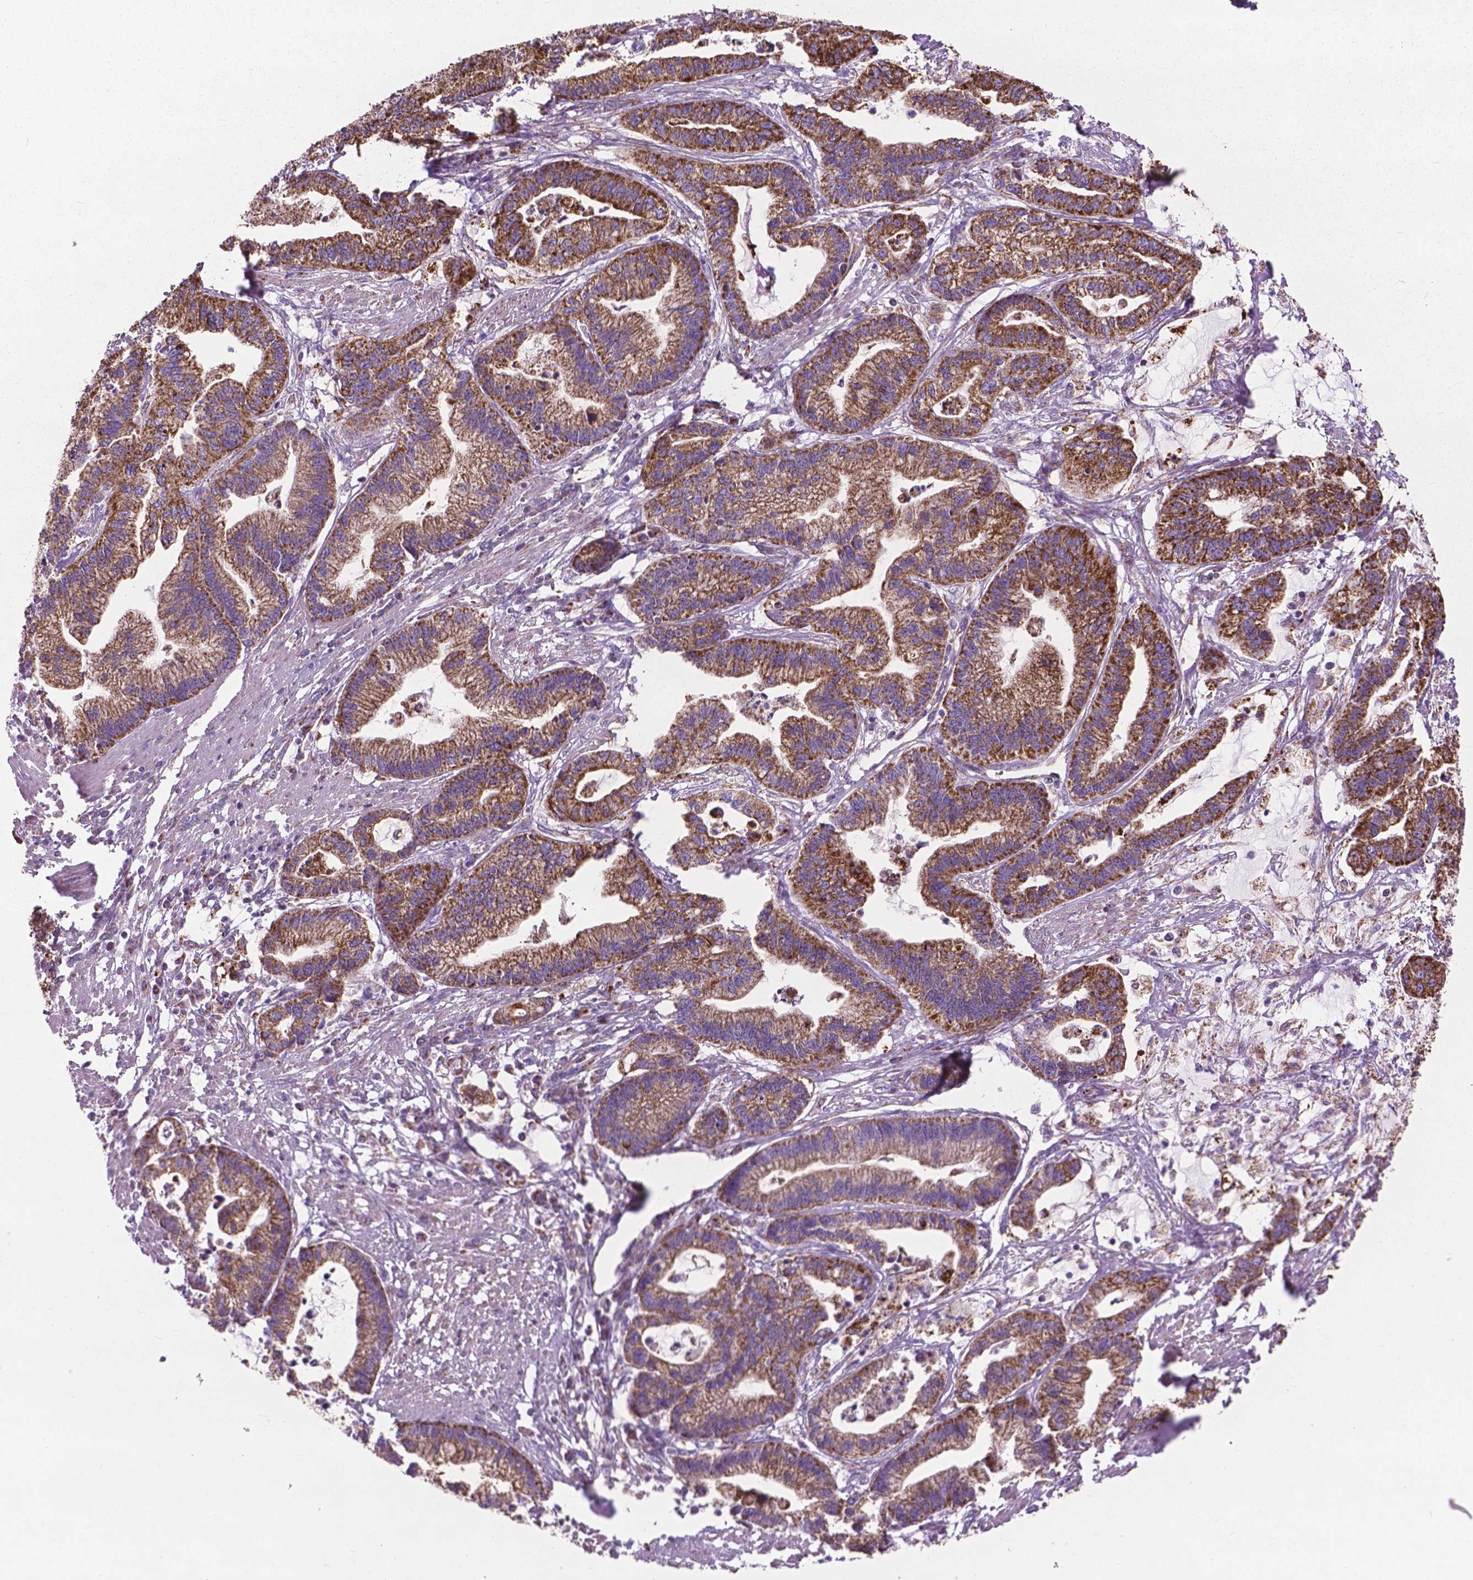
{"staining": {"intensity": "strong", "quantity": ">75%", "location": "cytoplasmic/membranous"}, "tissue": "stomach cancer", "cell_type": "Tumor cells", "image_type": "cancer", "snomed": [{"axis": "morphology", "description": "Adenocarcinoma, NOS"}, {"axis": "topography", "description": "Stomach"}], "caption": "Protein staining of stomach cancer (adenocarcinoma) tissue demonstrates strong cytoplasmic/membranous positivity in about >75% of tumor cells.", "gene": "VDAC1", "patient": {"sex": "male", "age": 83}}